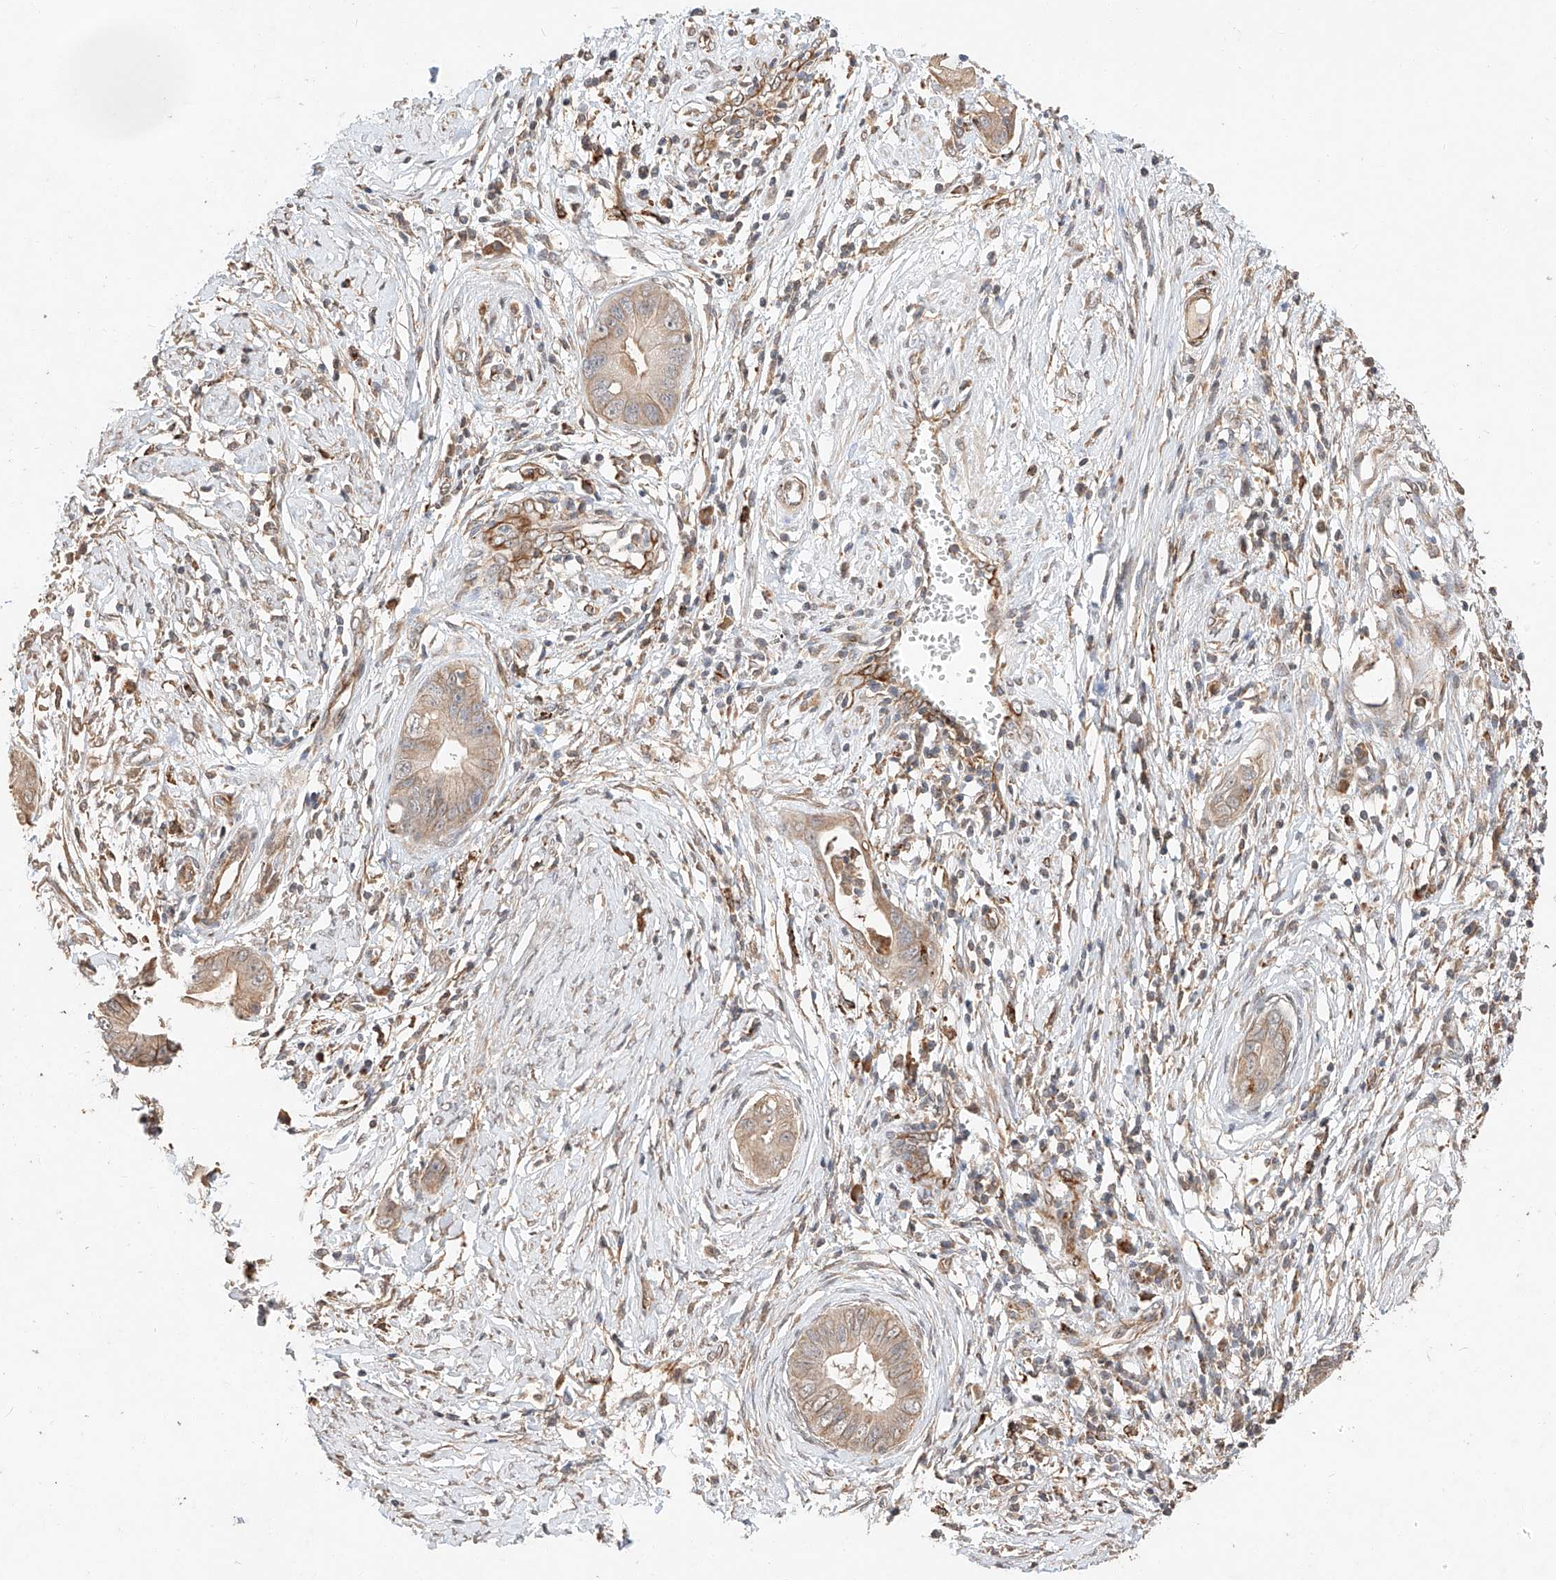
{"staining": {"intensity": "weak", "quantity": ">75%", "location": "cytoplasmic/membranous"}, "tissue": "cervical cancer", "cell_type": "Tumor cells", "image_type": "cancer", "snomed": [{"axis": "morphology", "description": "Adenocarcinoma, NOS"}, {"axis": "topography", "description": "Cervix"}], "caption": "Adenocarcinoma (cervical) was stained to show a protein in brown. There is low levels of weak cytoplasmic/membranous expression in about >75% of tumor cells.", "gene": "SUSD6", "patient": {"sex": "female", "age": 44}}